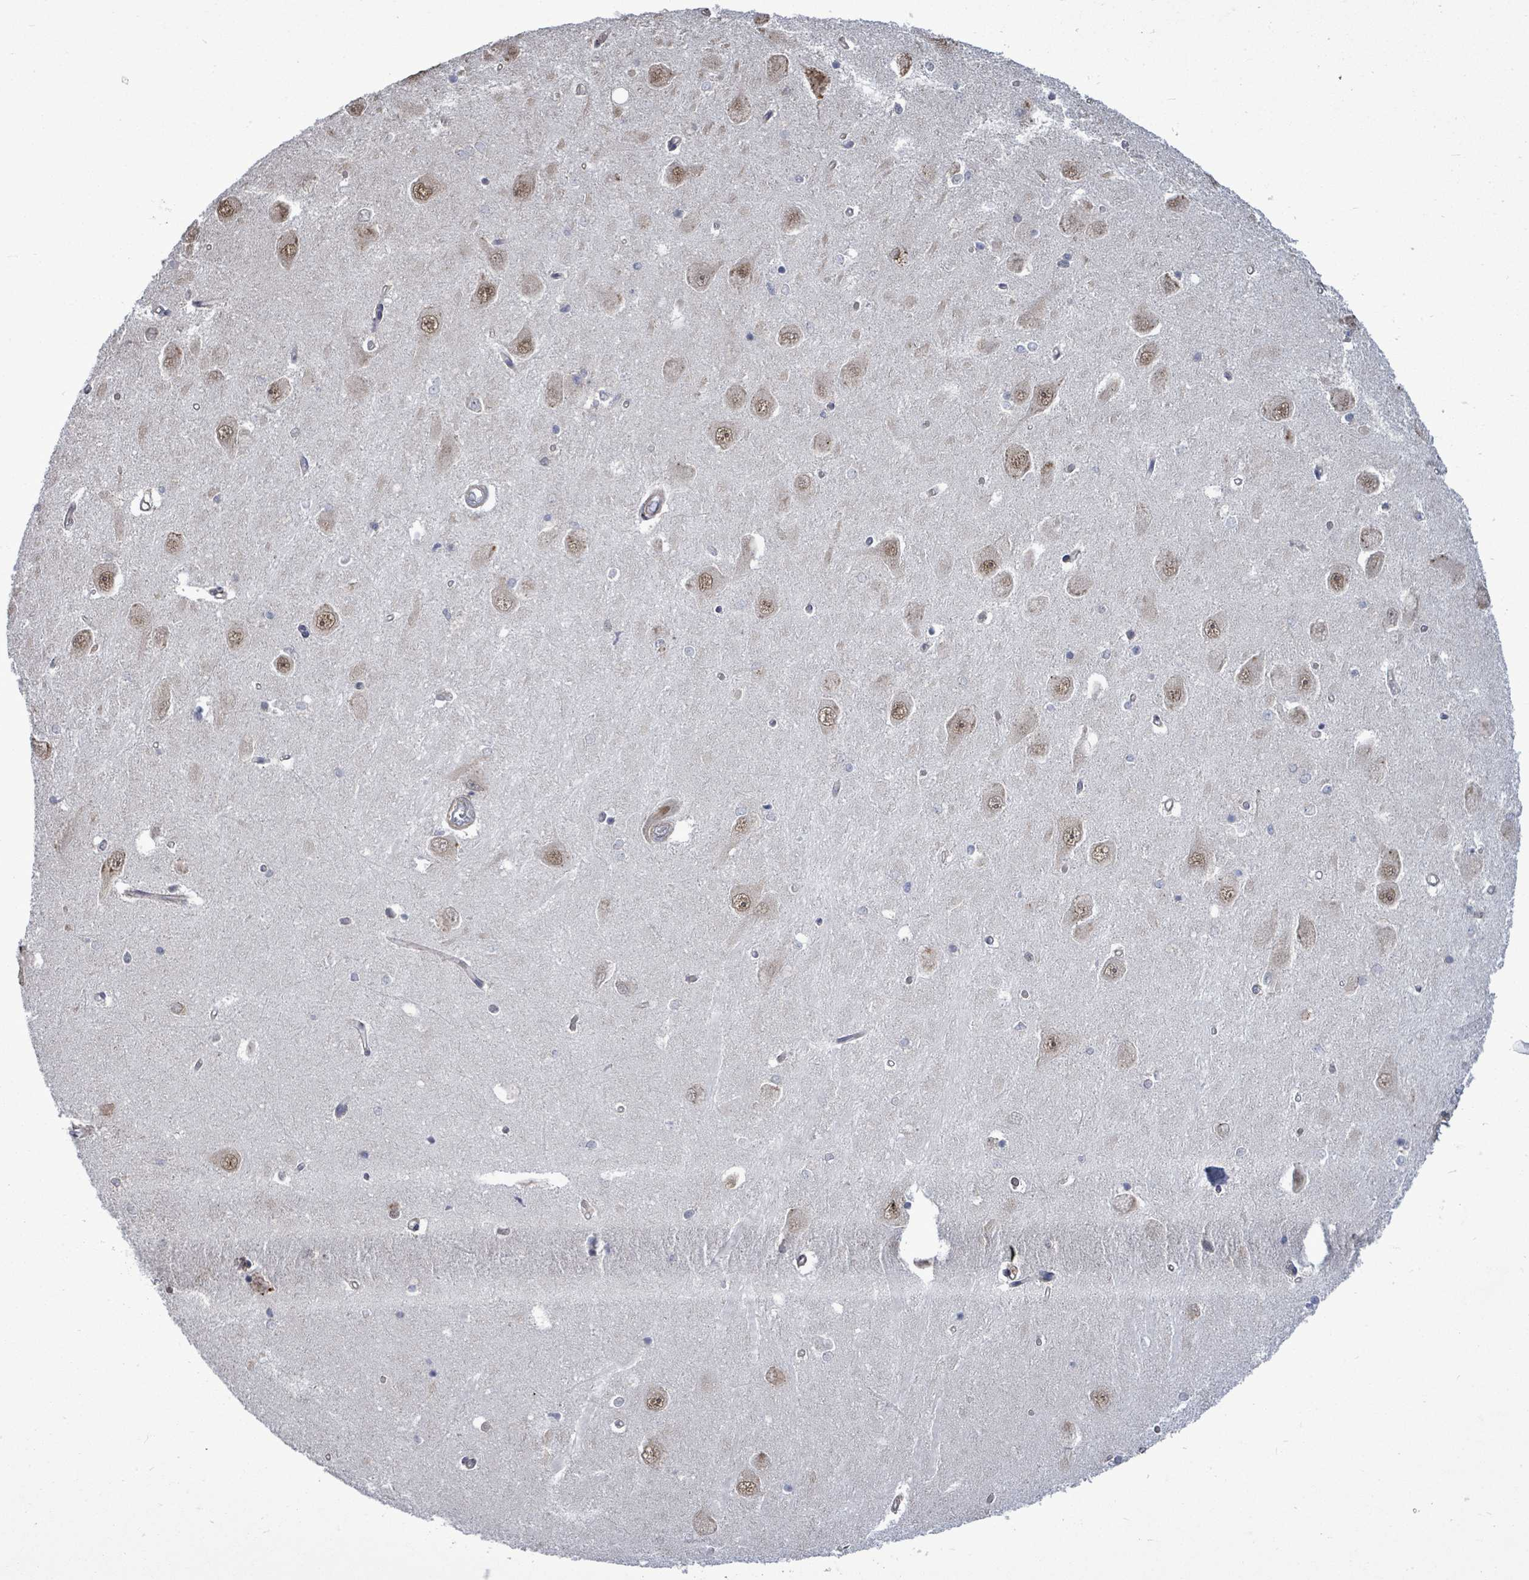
{"staining": {"intensity": "negative", "quantity": "none", "location": "none"}, "tissue": "hippocampus", "cell_type": "Glial cells", "image_type": "normal", "snomed": [{"axis": "morphology", "description": "Normal tissue, NOS"}, {"axis": "topography", "description": "Hippocampus"}], "caption": "The histopathology image shows no significant staining in glial cells of hippocampus.", "gene": "PAPSS1", "patient": {"sex": "male", "age": 45}}